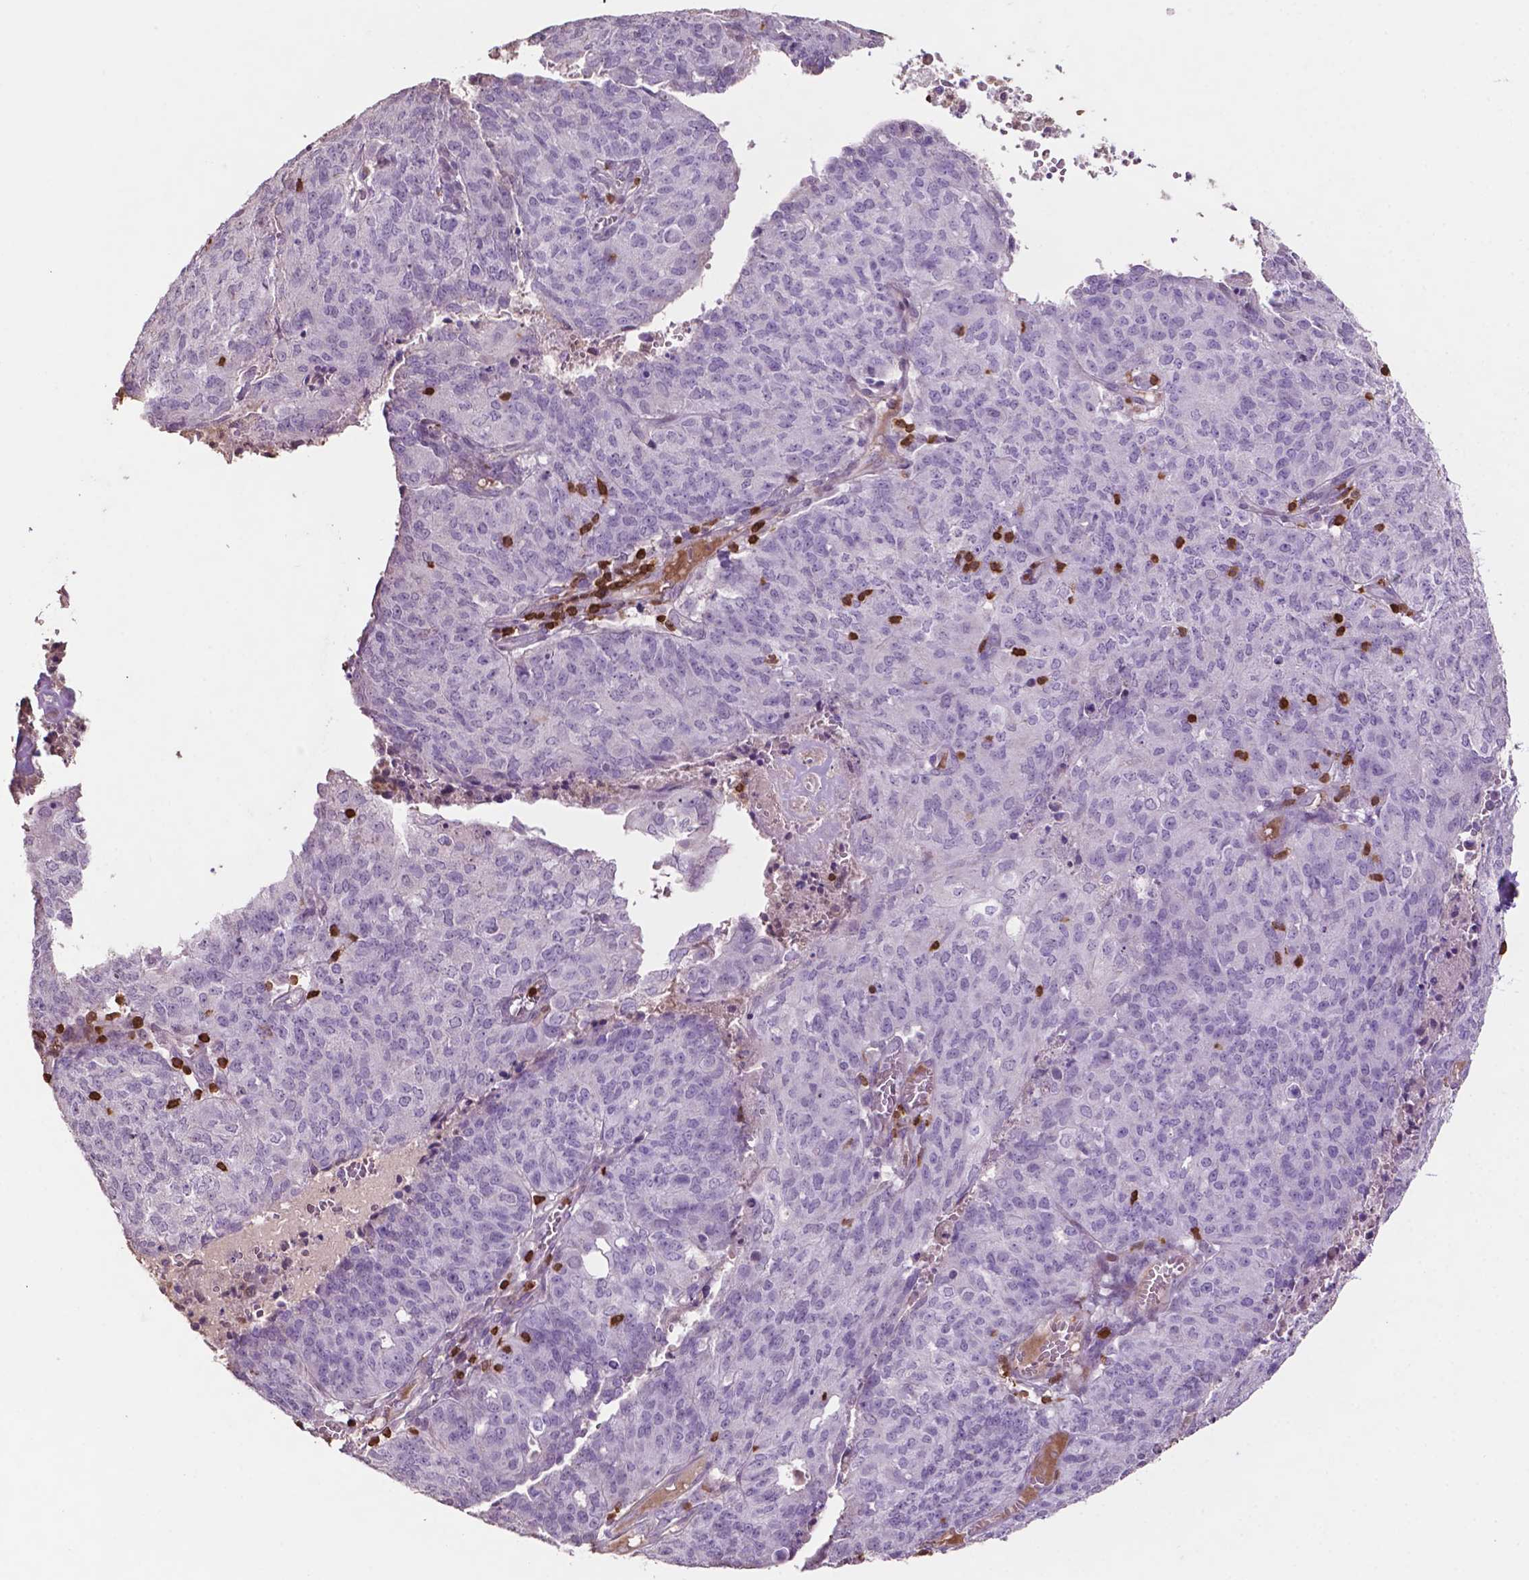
{"staining": {"intensity": "negative", "quantity": "none", "location": "none"}, "tissue": "endometrial cancer", "cell_type": "Tumor cells", "image_type": "cancer", "snomed": [{"axis": "morphology", "description": "Adenocarcinoma, NOS"}, {"axis": "topography", "description": "Endometrium"}], "caption": "Endometrial adenocarcinoma was stained to show a protein in brown. There is no significant staining in tumor cells.", "gene": "TBC1D10C", "patient": {"sex": "female", "age": 82}}